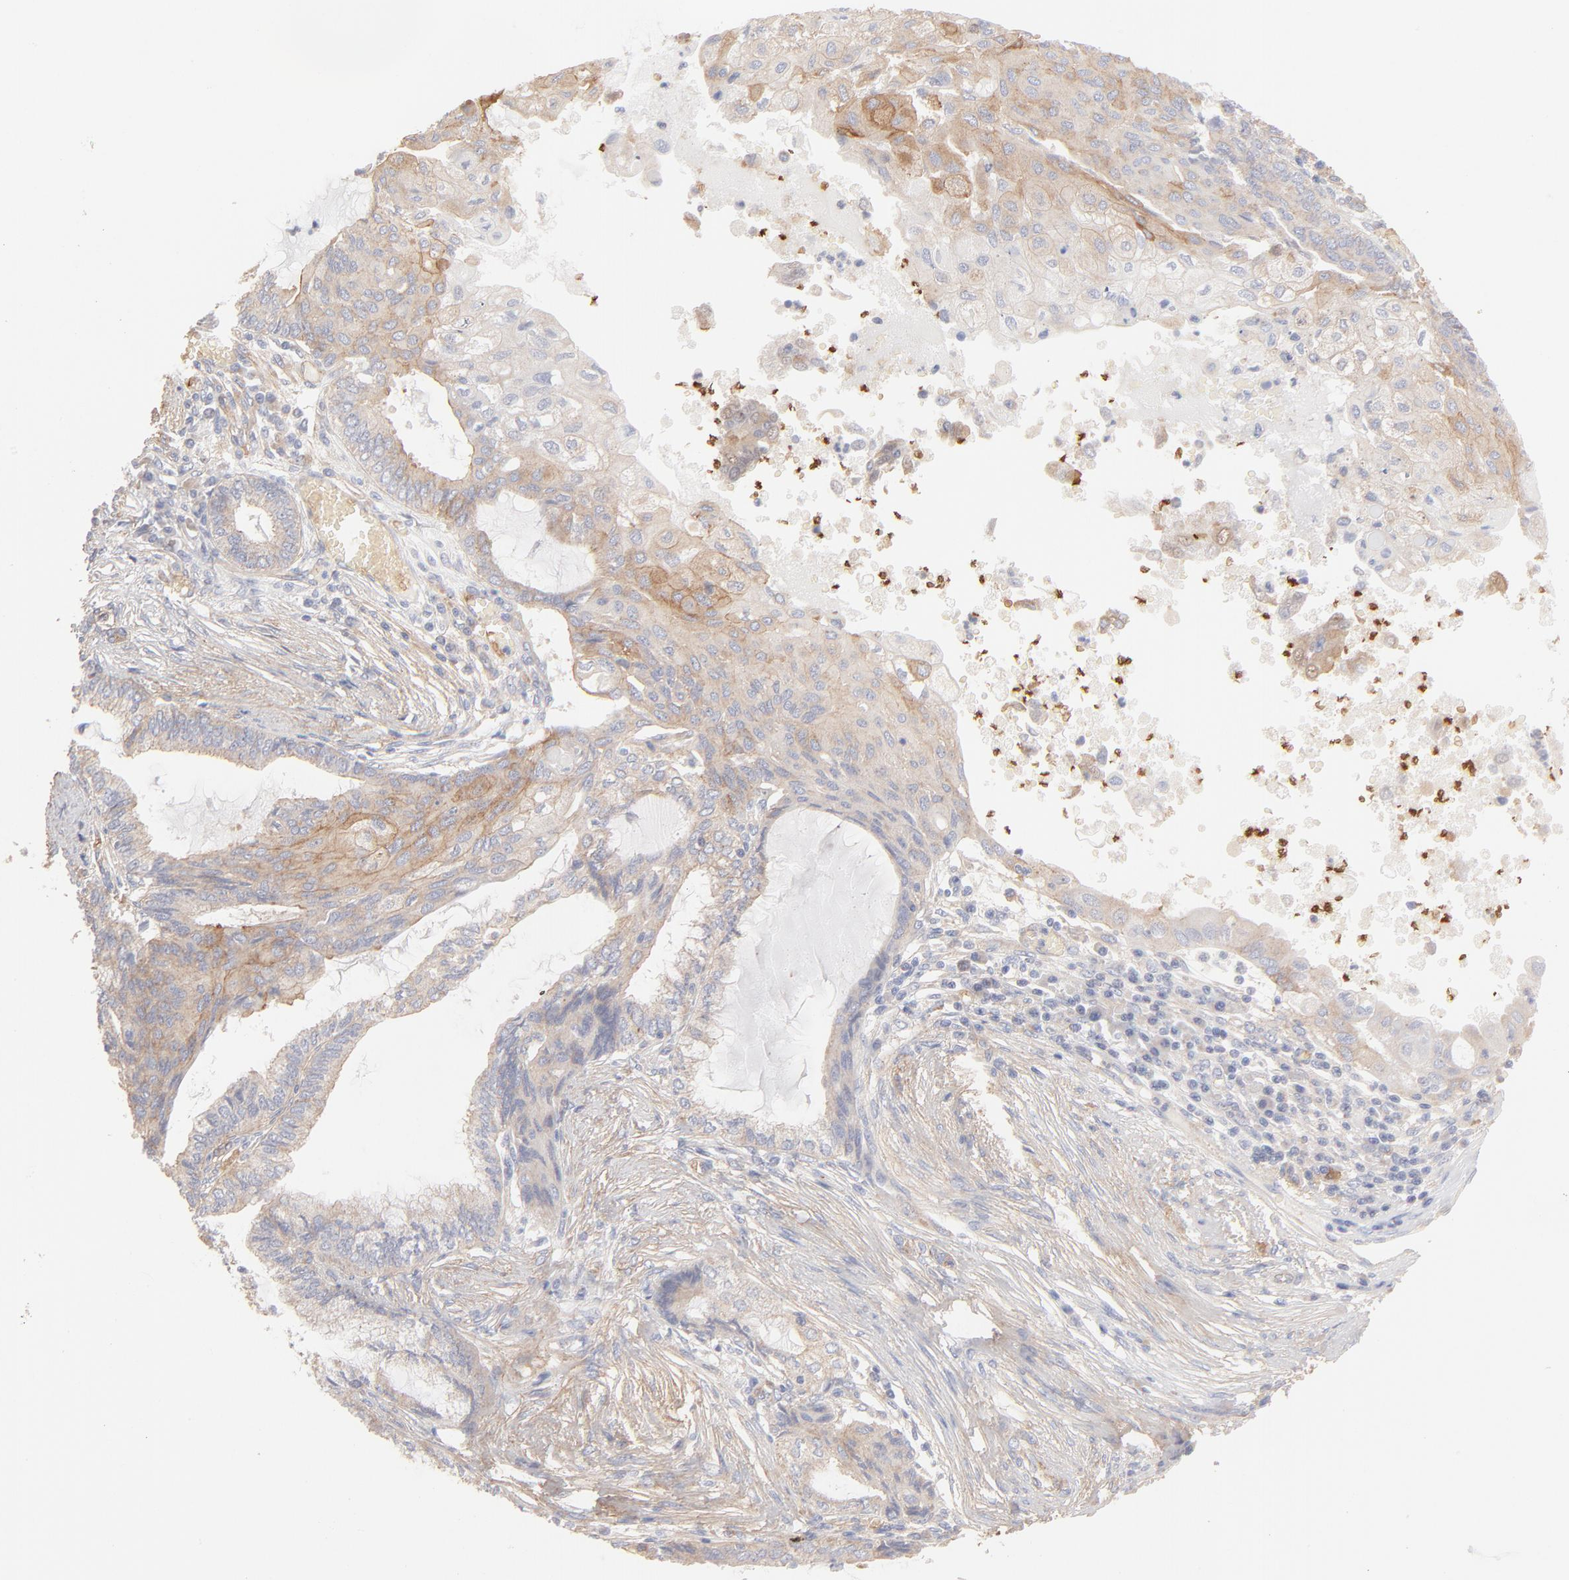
{"staining": {"intensity": "weak", "quantity": "<25%", "location": "cytoplasmic/membranous"}, "tissue": "endometrial cancer", "cell_type": "Tumor cells", "image_type": "cancer", "snomed": [{"axis": "morphology", "description": "Adenocarcinoma, NOS"}, {"axis": "topography", "description": "Endometrium"}], "caption": "This is an immunohistochemistry photomicrograph of adenocarcinoma (endometrial). There is no staining in tumor cells.", "gene": "SPTB", "patient": {"sex": "female", "age": 79}}